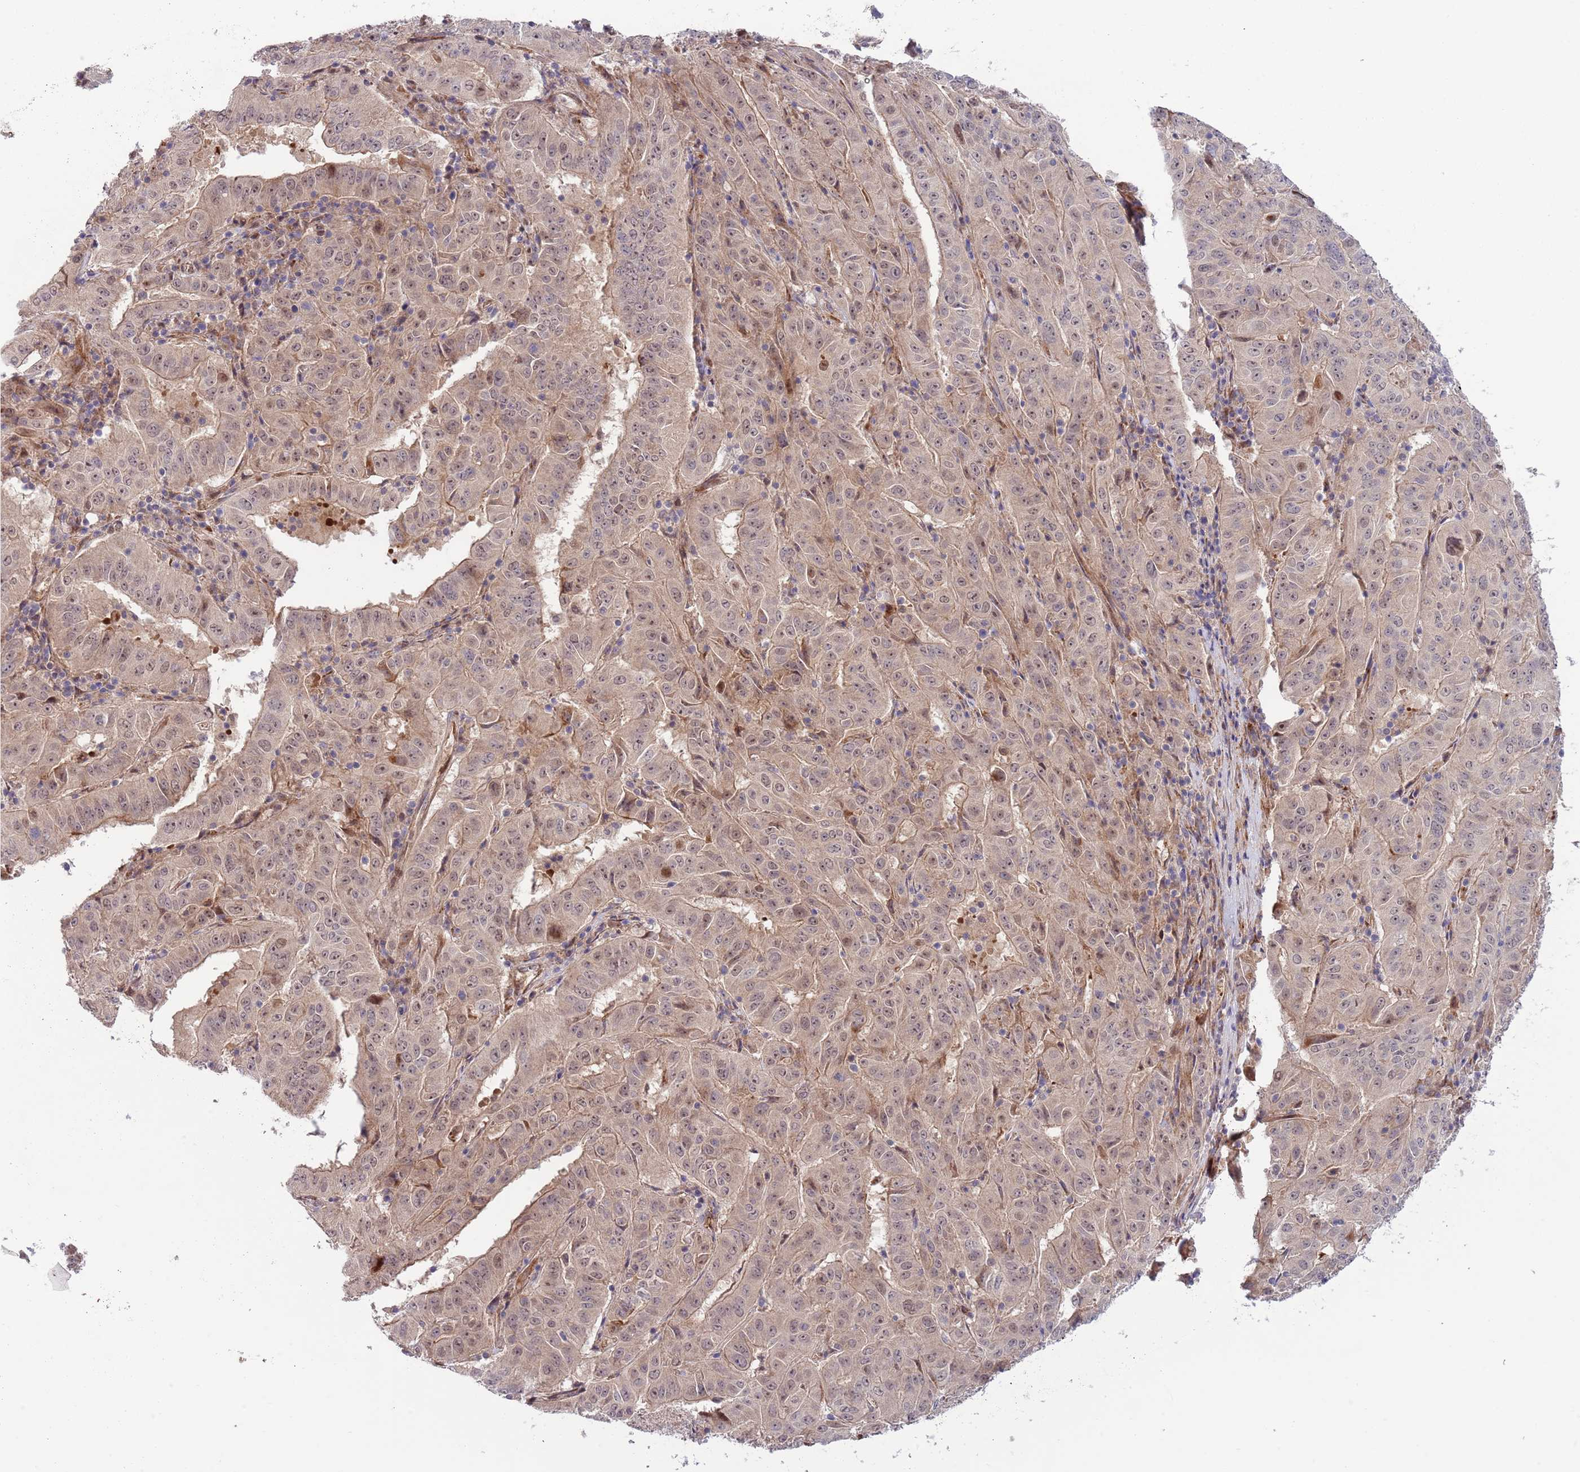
{"staining": {"intensity": "weak", "quantity": ">75%", "location": "cytoplasmic/membranous,nuclear"}, "tissue": "pancreatic cancer", "cell_type": "Tumor cells", "image_type": "cancer", "snomed": [{"axis": "morphology", "description": "Adenocarcinoma, NOS"}, {"axis": "topography", "description": "Pancreas"}], "caption": "This is a micrograph of immunohistochemistry staining of pancreatic cancer, which shows weak positivity in the cytoplasmic/membranous and nuclear of tumor cells.", "gene": "NT5DC4", "patient": {"sex": "male", "age": 63}}